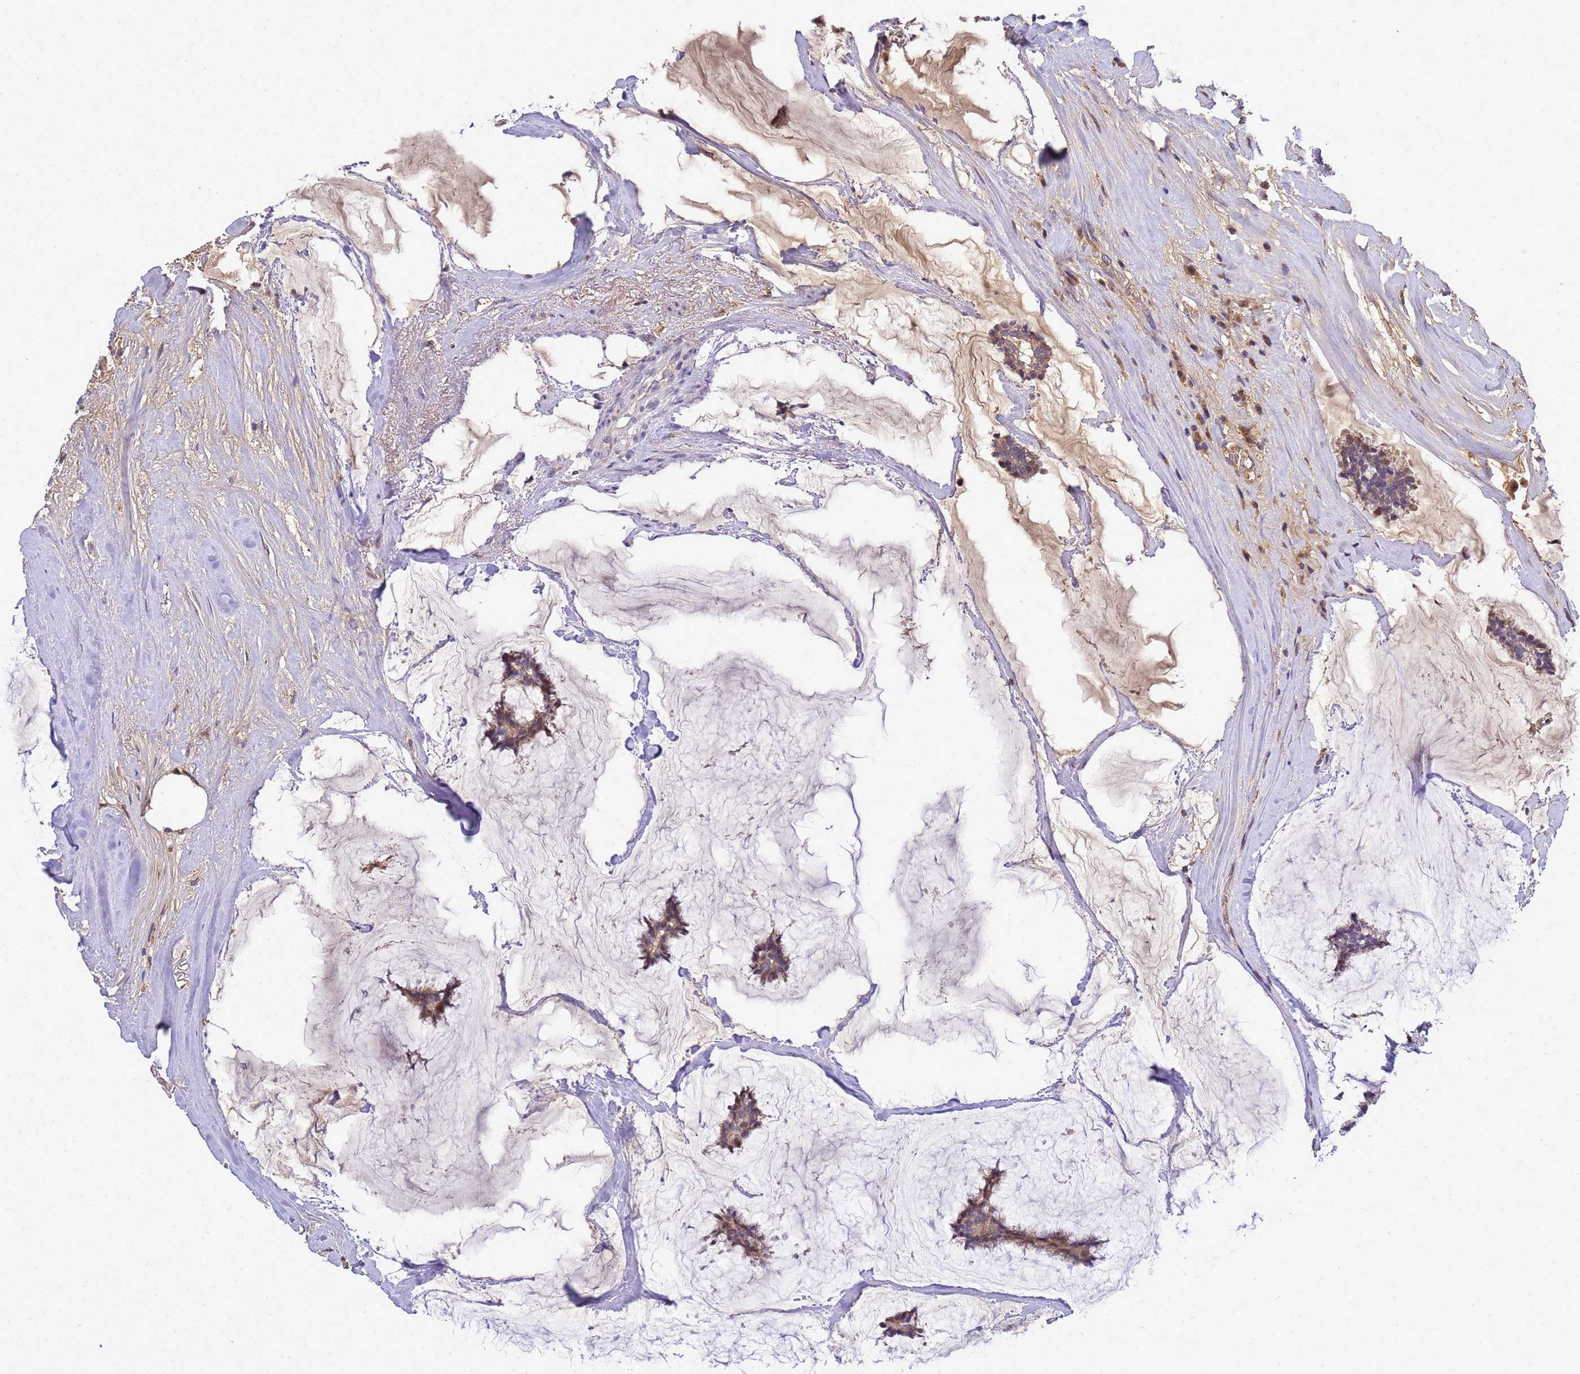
{"staining": {"intensity": "moderate", "quantity": ">75%", "location": "cytoplasmic/membranous,nuclear"}, "tissue": "breast cancer", "cell_type": "Tumor cells", "image_type": "cancer", "snomed": [{"axis": "morphology", "description": "Duct carcinoma"}, {"axis": "topography", "description": "Breast"}], "caption": "This is an image of immunohistochemistry (IHC) staining of breast intraductal carcinoma, which shows moderate expression in the cytoplasmic/membranous and nuclear of tumor cells.", "gene": "TMEM74B", "patient": {"sex": "female", "age": 93}}